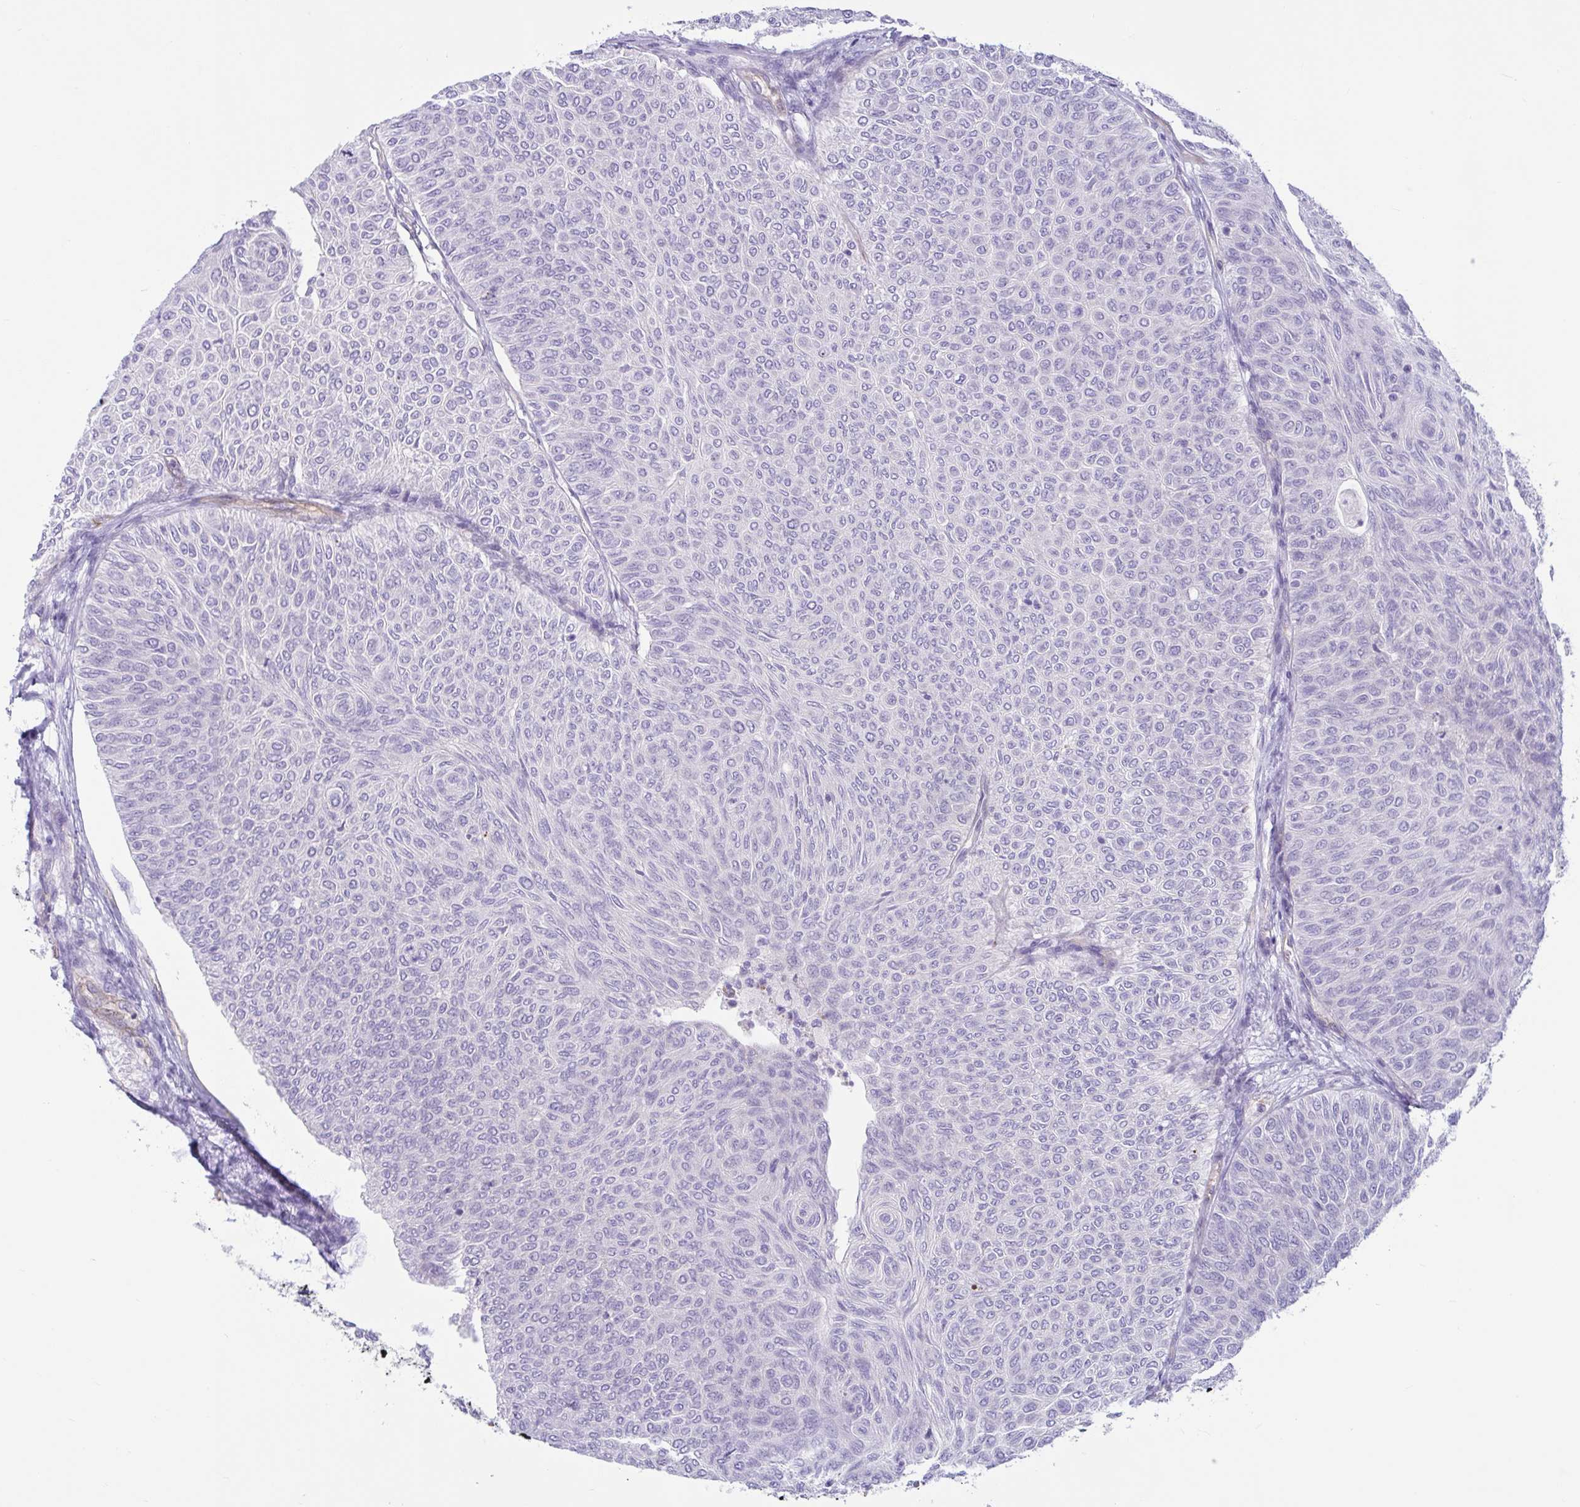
{"staining": {"intensity": "negative", "quantity": "none", "location": "none"}, "tissue": "urothelial cancer", "cell_type": "Tumor cells", "image_type": "cancer", "snomed": [{"axis": "morphology", "description": "Urothelial carcinoma, Low grade"}, {"axis": "topography", "description": "Urinary bladder"}], "caption": "The micrograph demonstrates no significant staining in tumor cells of urothelial carcinoma (low-grade).", "gene": "TNNI2", "patient": {"sex": "male", "age": 78}}